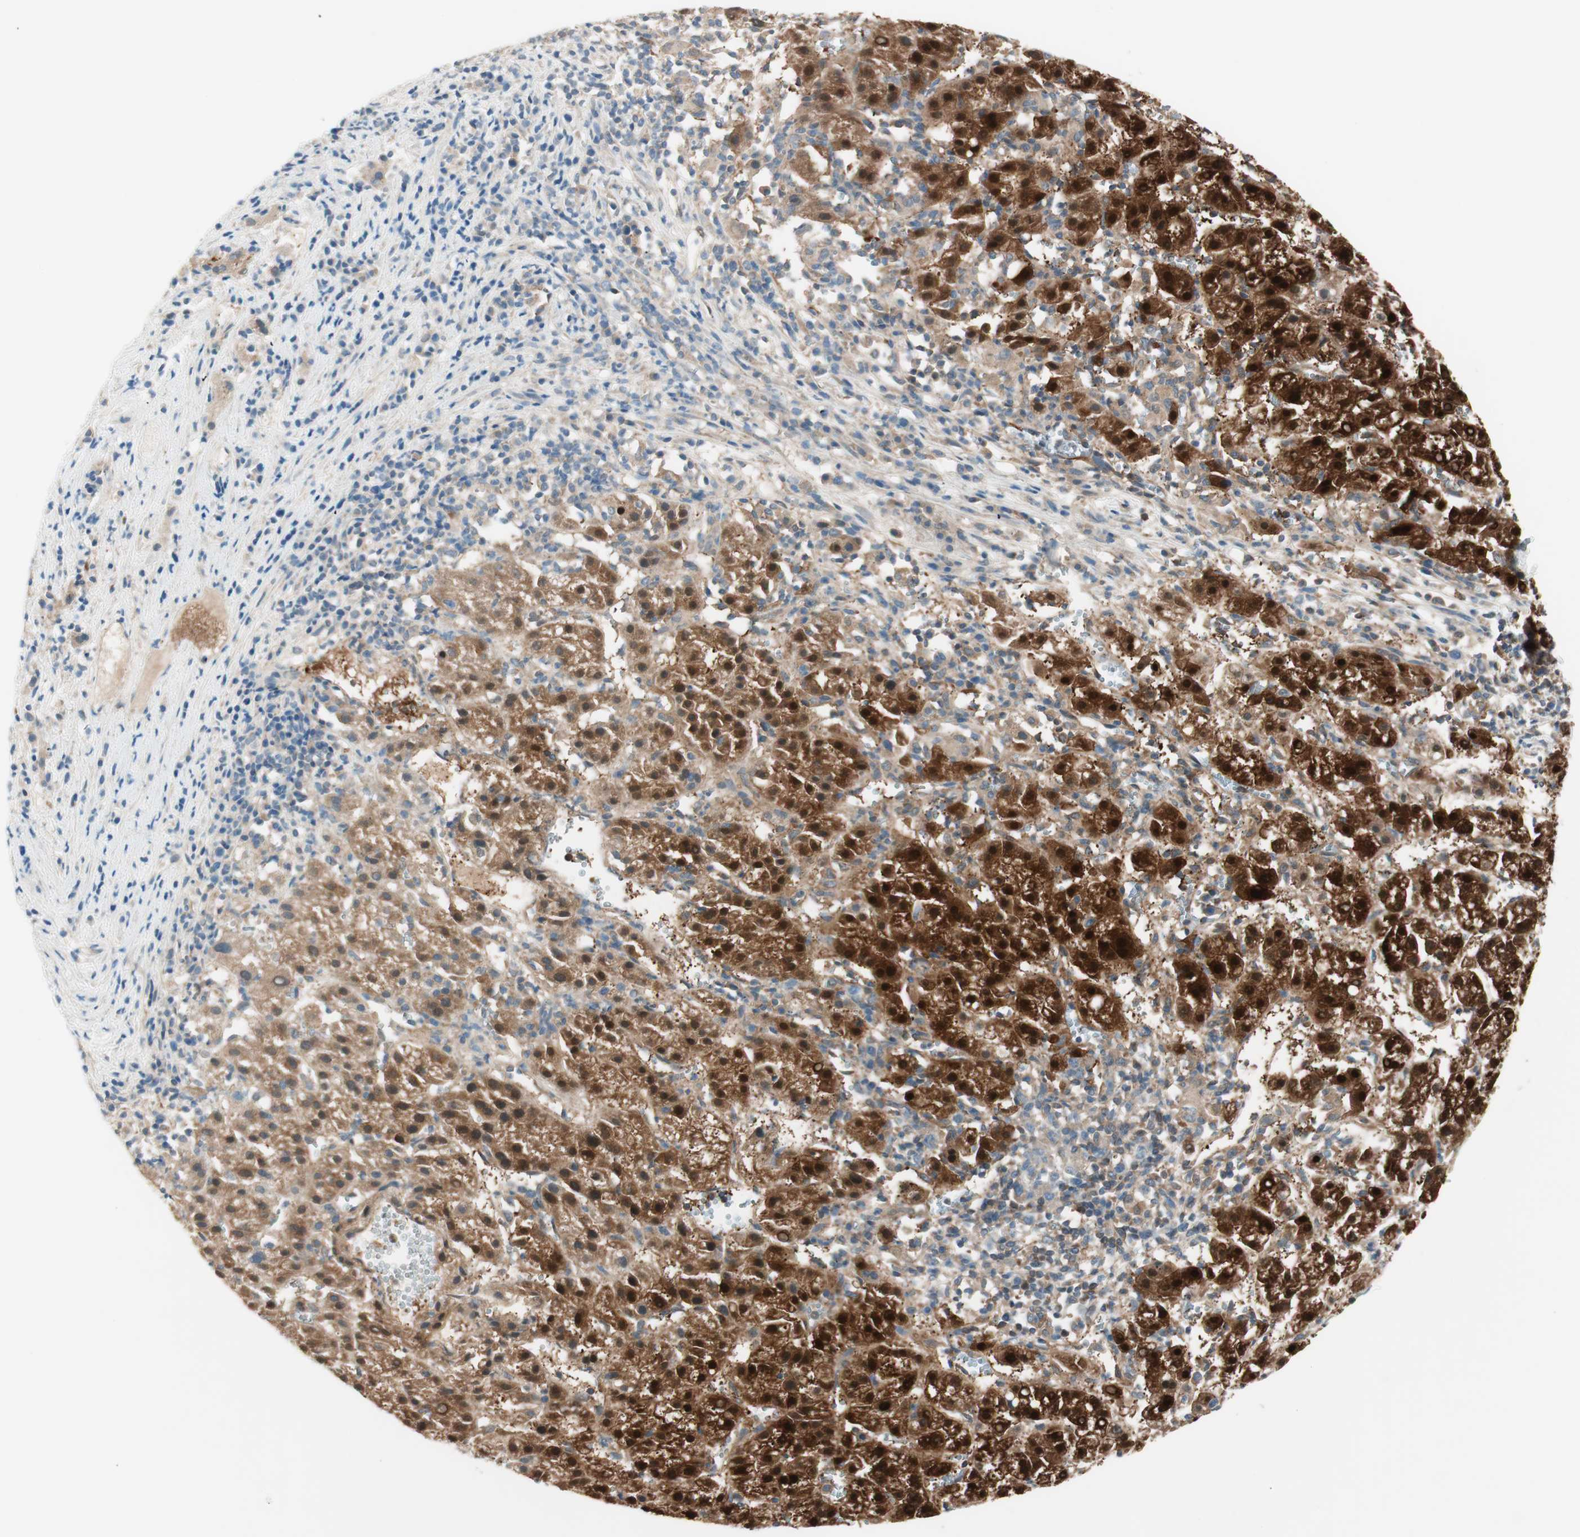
{"staining": {"intensity": "strong", "quantity": ">75%", "location": "cytoplasmic/membranous,nuclear"}, "tissue": "liver cancer", "cell_type": "Tumor cells", "image_type": "cancer", "snomed": [{"axis": "morphology", "description": "Carcinoma, Hepatocellular, NOS"}, {"axis": "topography", "description": "Liver"}], "caption": "Immunohistochemistry (IHC) staining of liver hepatocellular carcinoma, which exhibits high levels of strong cytoplasmic/membranous and nuclear staining in about >75% of tumor cells indicating strong cytoplasmic/membranous and nuclear protein expression. The staining was performed using DAB (brown) for protein detection and nuclei were counterstained in hematoxylin (blue).", "gene": "GALT", "patient": {"sex": "female", "age": 58}}